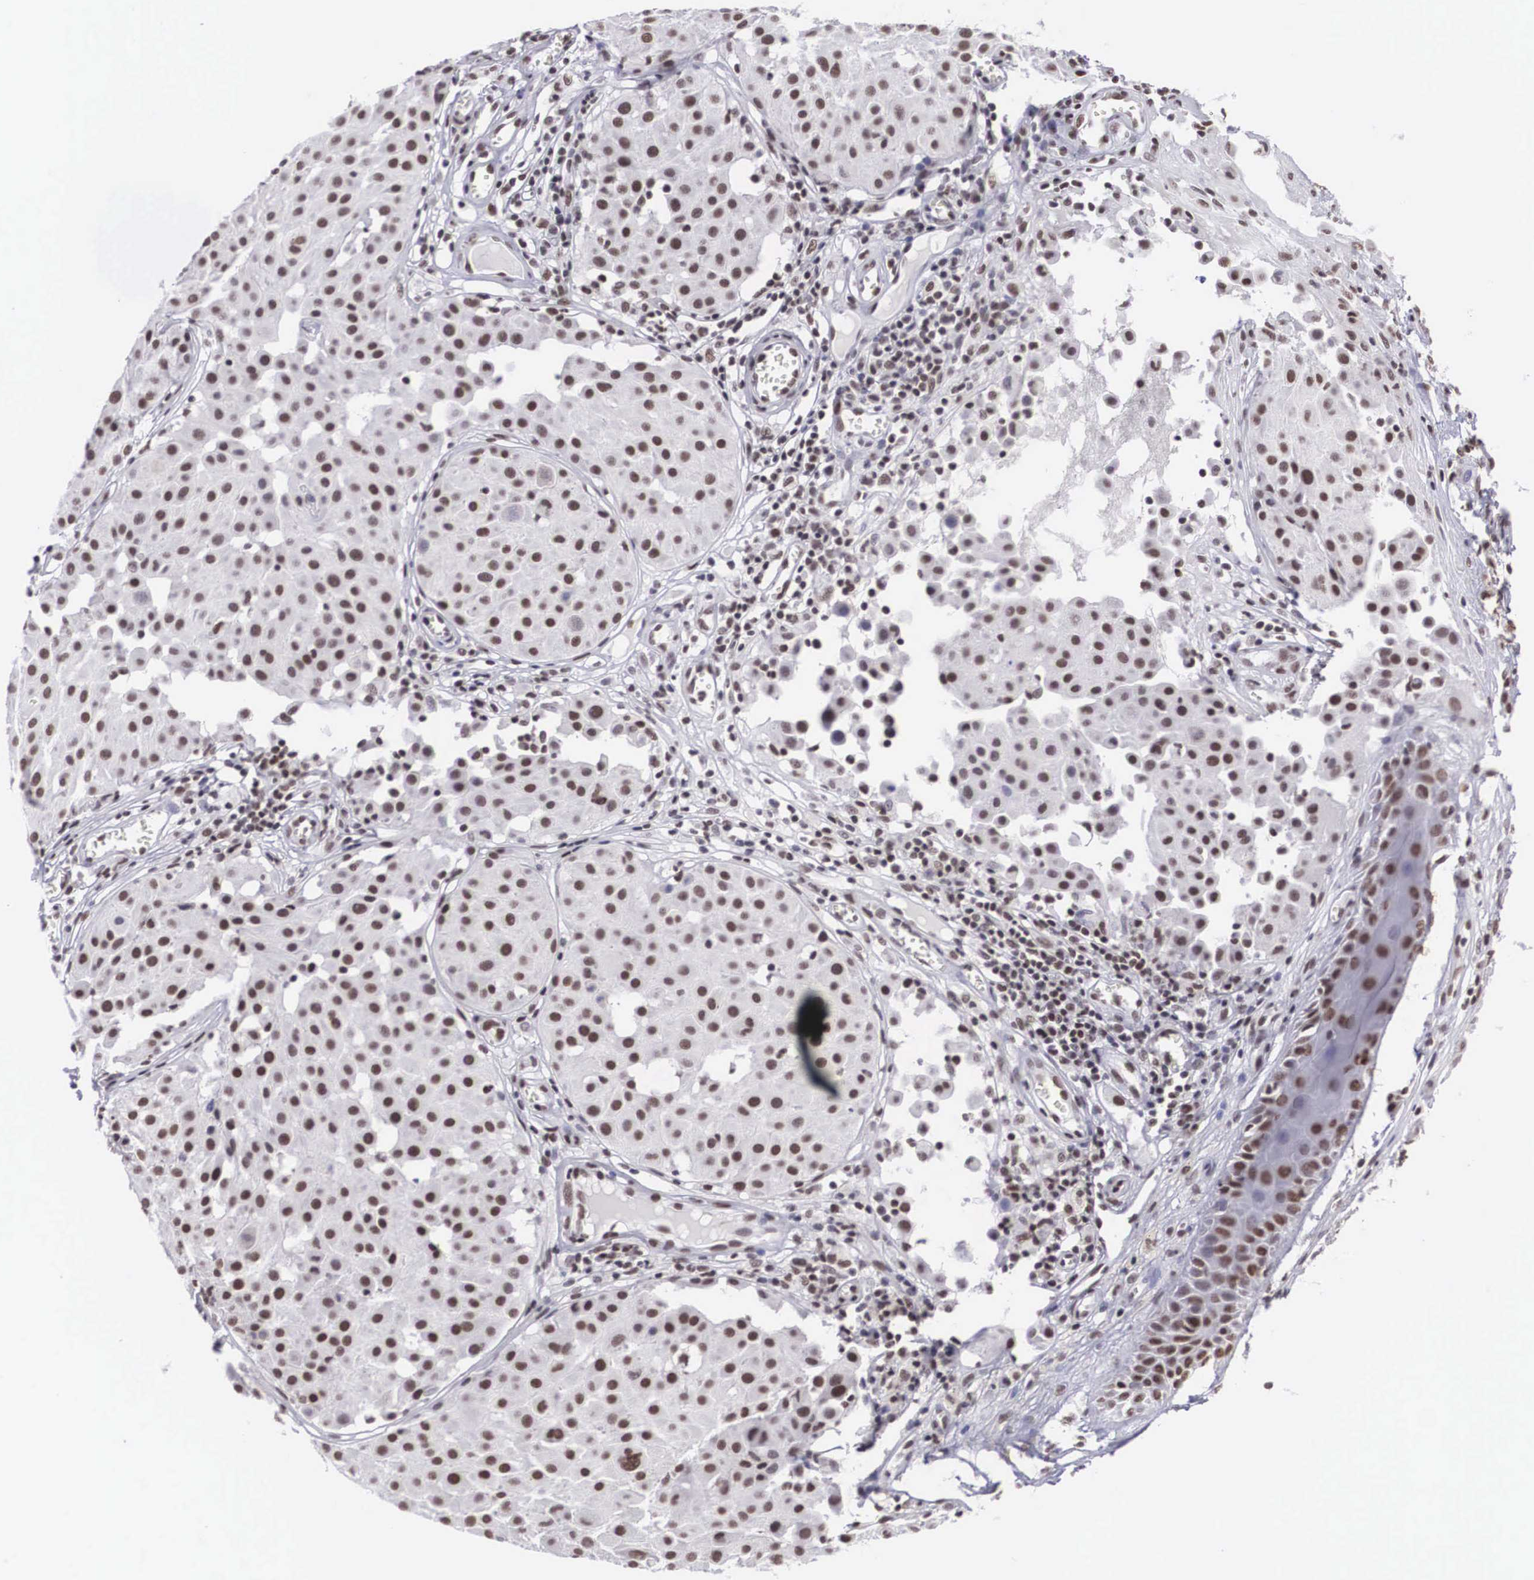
{"staining": {"intensity": "weak", "quantity": "25%-75%", "location": "nuclear"}, "tissue": "melanoma", "cell_type": "Tumor cells", "image_type": "cancer", "snomed": [{"axis": "morphology", "description": "Malignant melanoma, NOS"}, {"axis": "topography", "description": "Skin"}], "caption": "Immunohistochemistry of malignant melanoma displays low levels of weak nuclear positivity in approximately 25%-75% of tumor cells.", "gene": "CSTF2", "patient": {"sex": "male", "age": 36}}